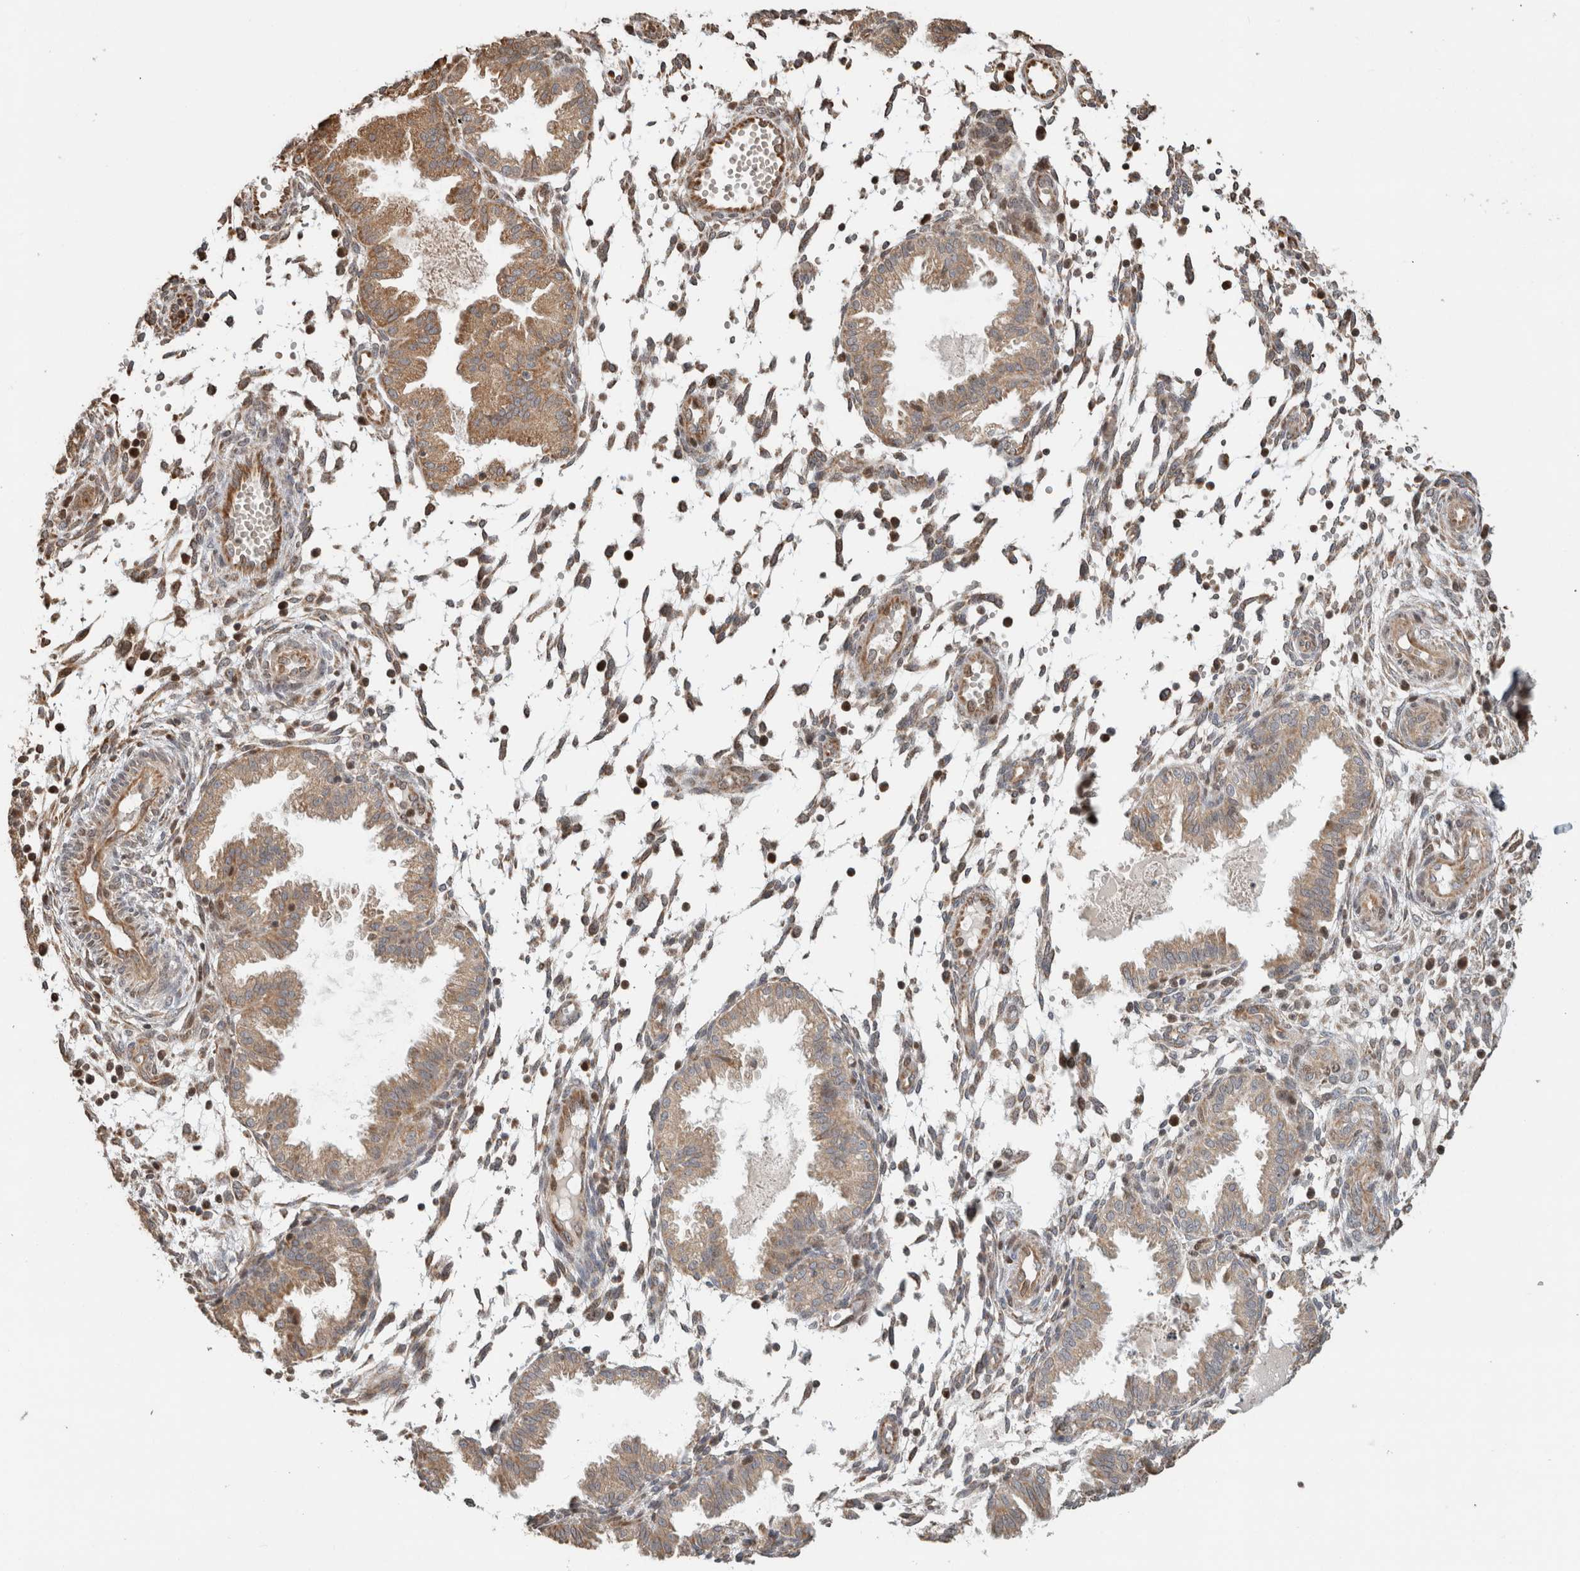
{"staining": {"intensity": "moderate", "quantity": "<25%", "location": "cytoplasmic/membranous"}, "tissue": "endometrium", "cell_type": "Cells in endometrial stroma", "image_type": "normal", "snomed": [{"axis": "morphology", "description": "Normal tissue, NOS"}, {"axis": "topography", "description": "Endometrium"}], "caption": "This micrograph reveals unremarkable endometrium stained with immunohistochemistry to label a protein in brown. The cytoplasmic/membranous of cells in endometrial stroma show moderate positivity for the protein. Nuclei are counter-stained blue.", "gene": "GINS4", "patient": {"sex": "female", "age": 33}}